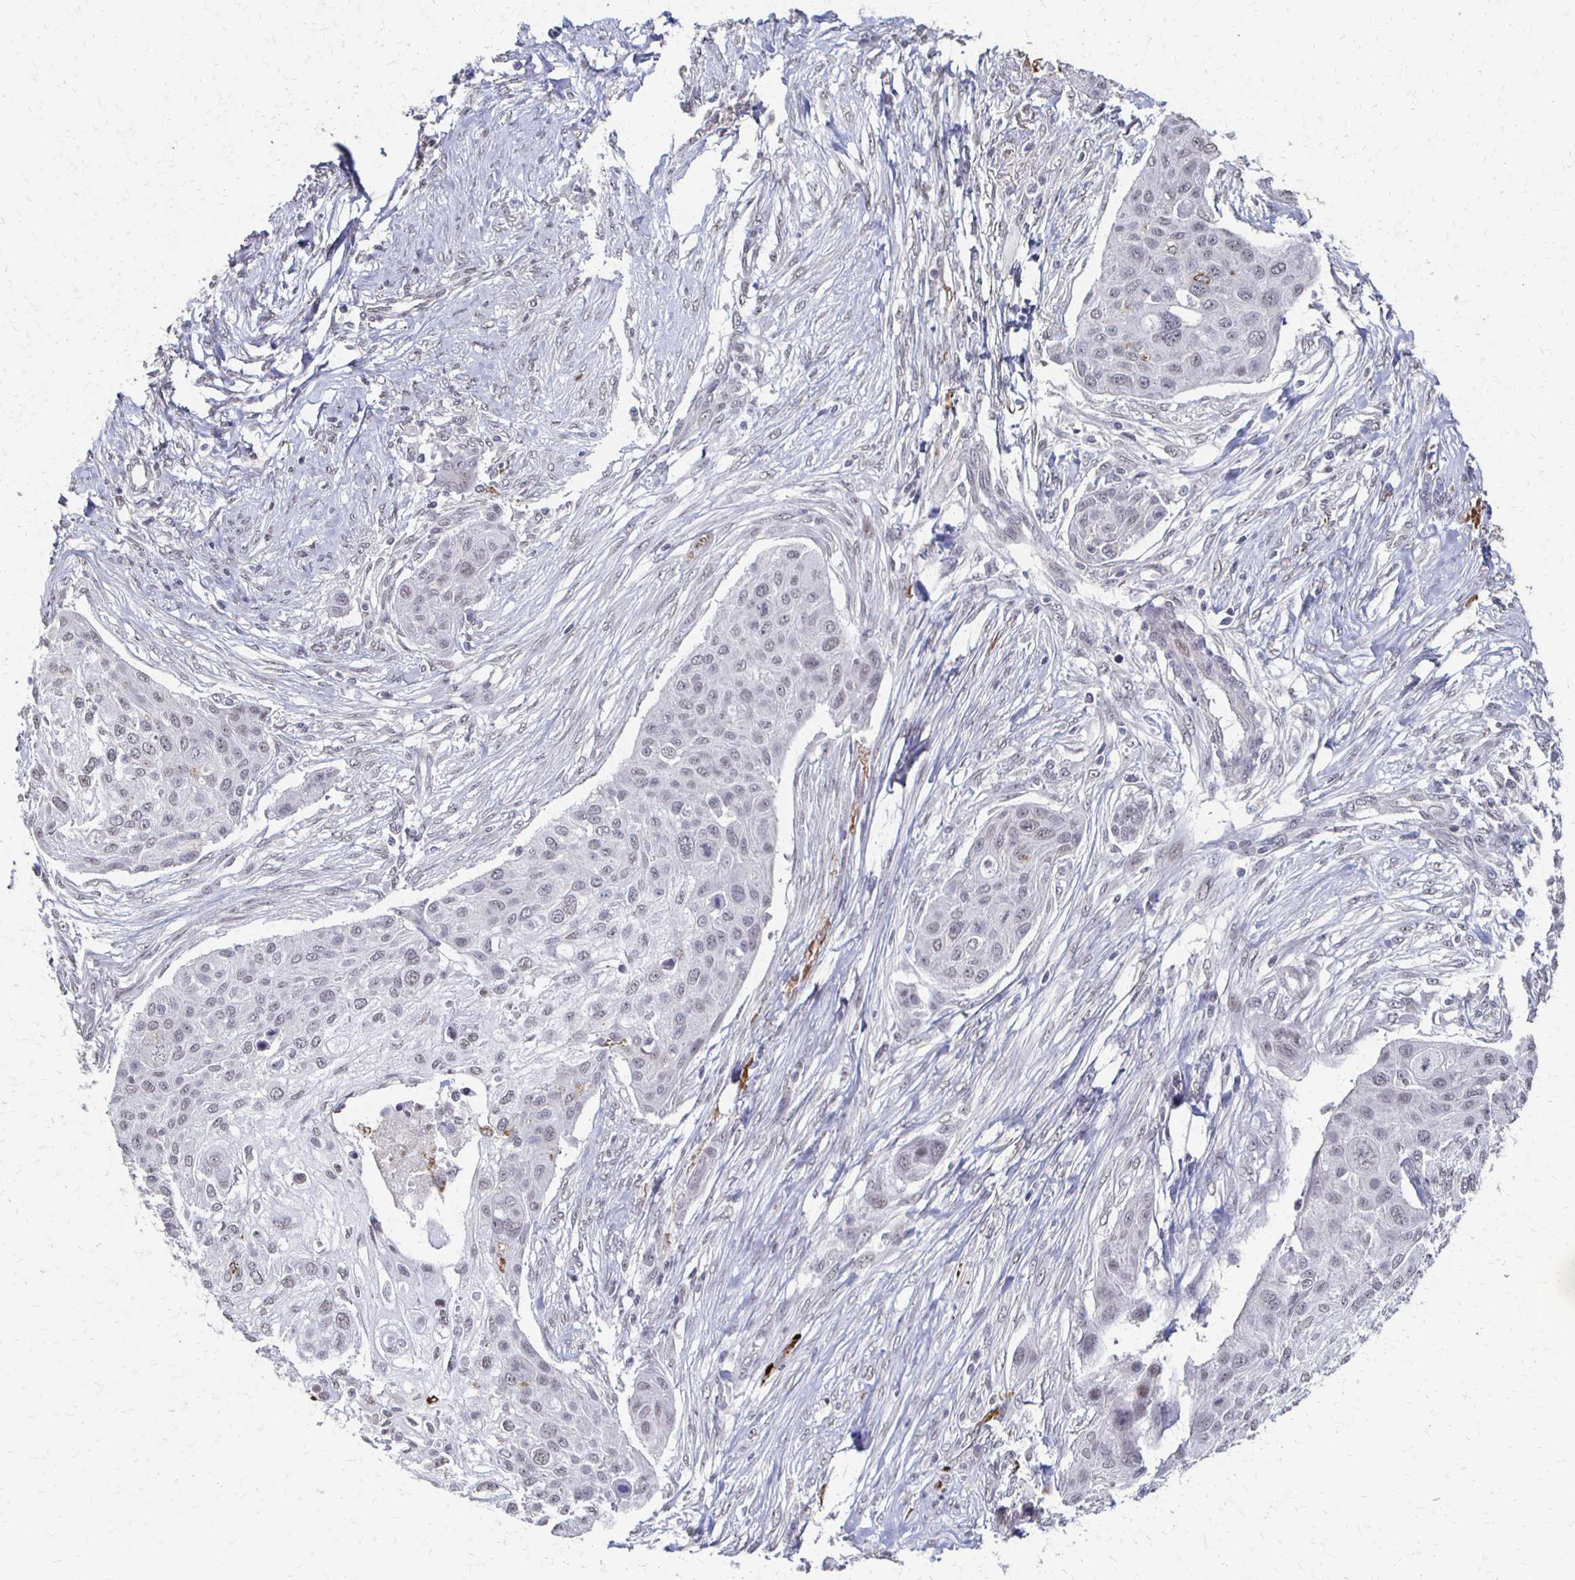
{"staining": {"intensity": "weak", "quantity": "<25%", "location": "nuclear"}, "tissue": "skin cancer", "cell_type": "Tumor cells", "image_type": "cancer", "snomed": [{"axis": "morphology", "description": "Squamous cell carcinoma, NOS"}, {"axis": "topography", "description": "Skin"}], "caption": "Tumor cells show no significant protein positivity in squamous cell carcinoma (skin). (Brightfield microscopy of DAB (3,3'-diaminobenzidine) IHC at high magnification).", "gene": "DAB1", "patient": {"sex": "female", "age": 87}}